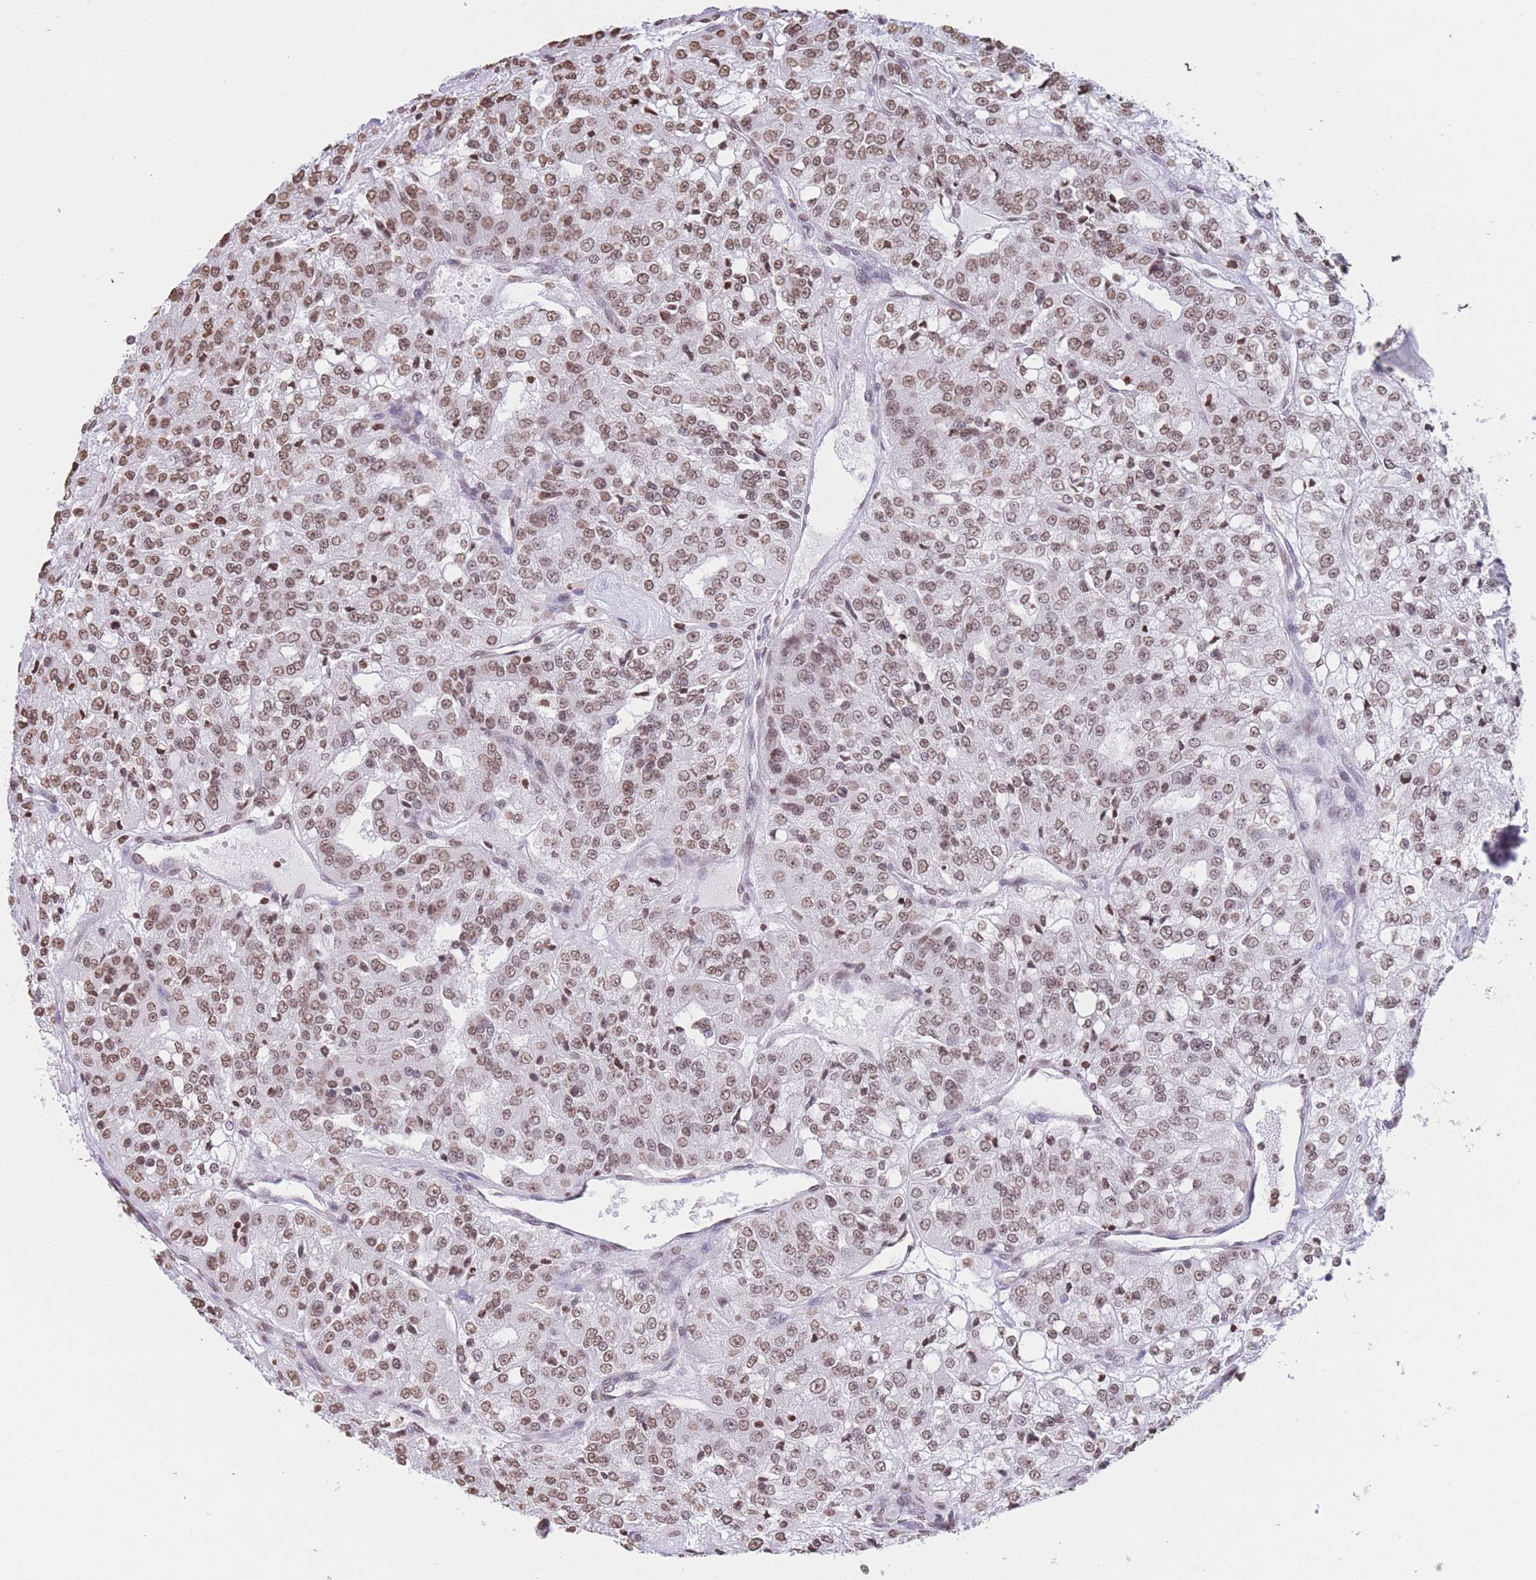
{"staining": {"intensity": "moderate", "quantity": ">75%", "location": "nuclear"}, "tissue": "renal cancer", "cell_type": "Tumor cells", "image_type": "cancer", "snomed": [{"axis": "morphology", "description": "Adenocarcinoma, NOS"}, {"axis": "topography", "description": "Kidney"}], "caption": "IHC of adenocarcinoma (renal) reveals medium levels of moderate nuclear expression in approximately >75% of tumor cells. (DAB (3,3'-diaminobenzidine) = brown stain, brightfield microscopy at high magnification).", "gene": "H2BC11", "patient": {"sex": "female", "age": 63}}